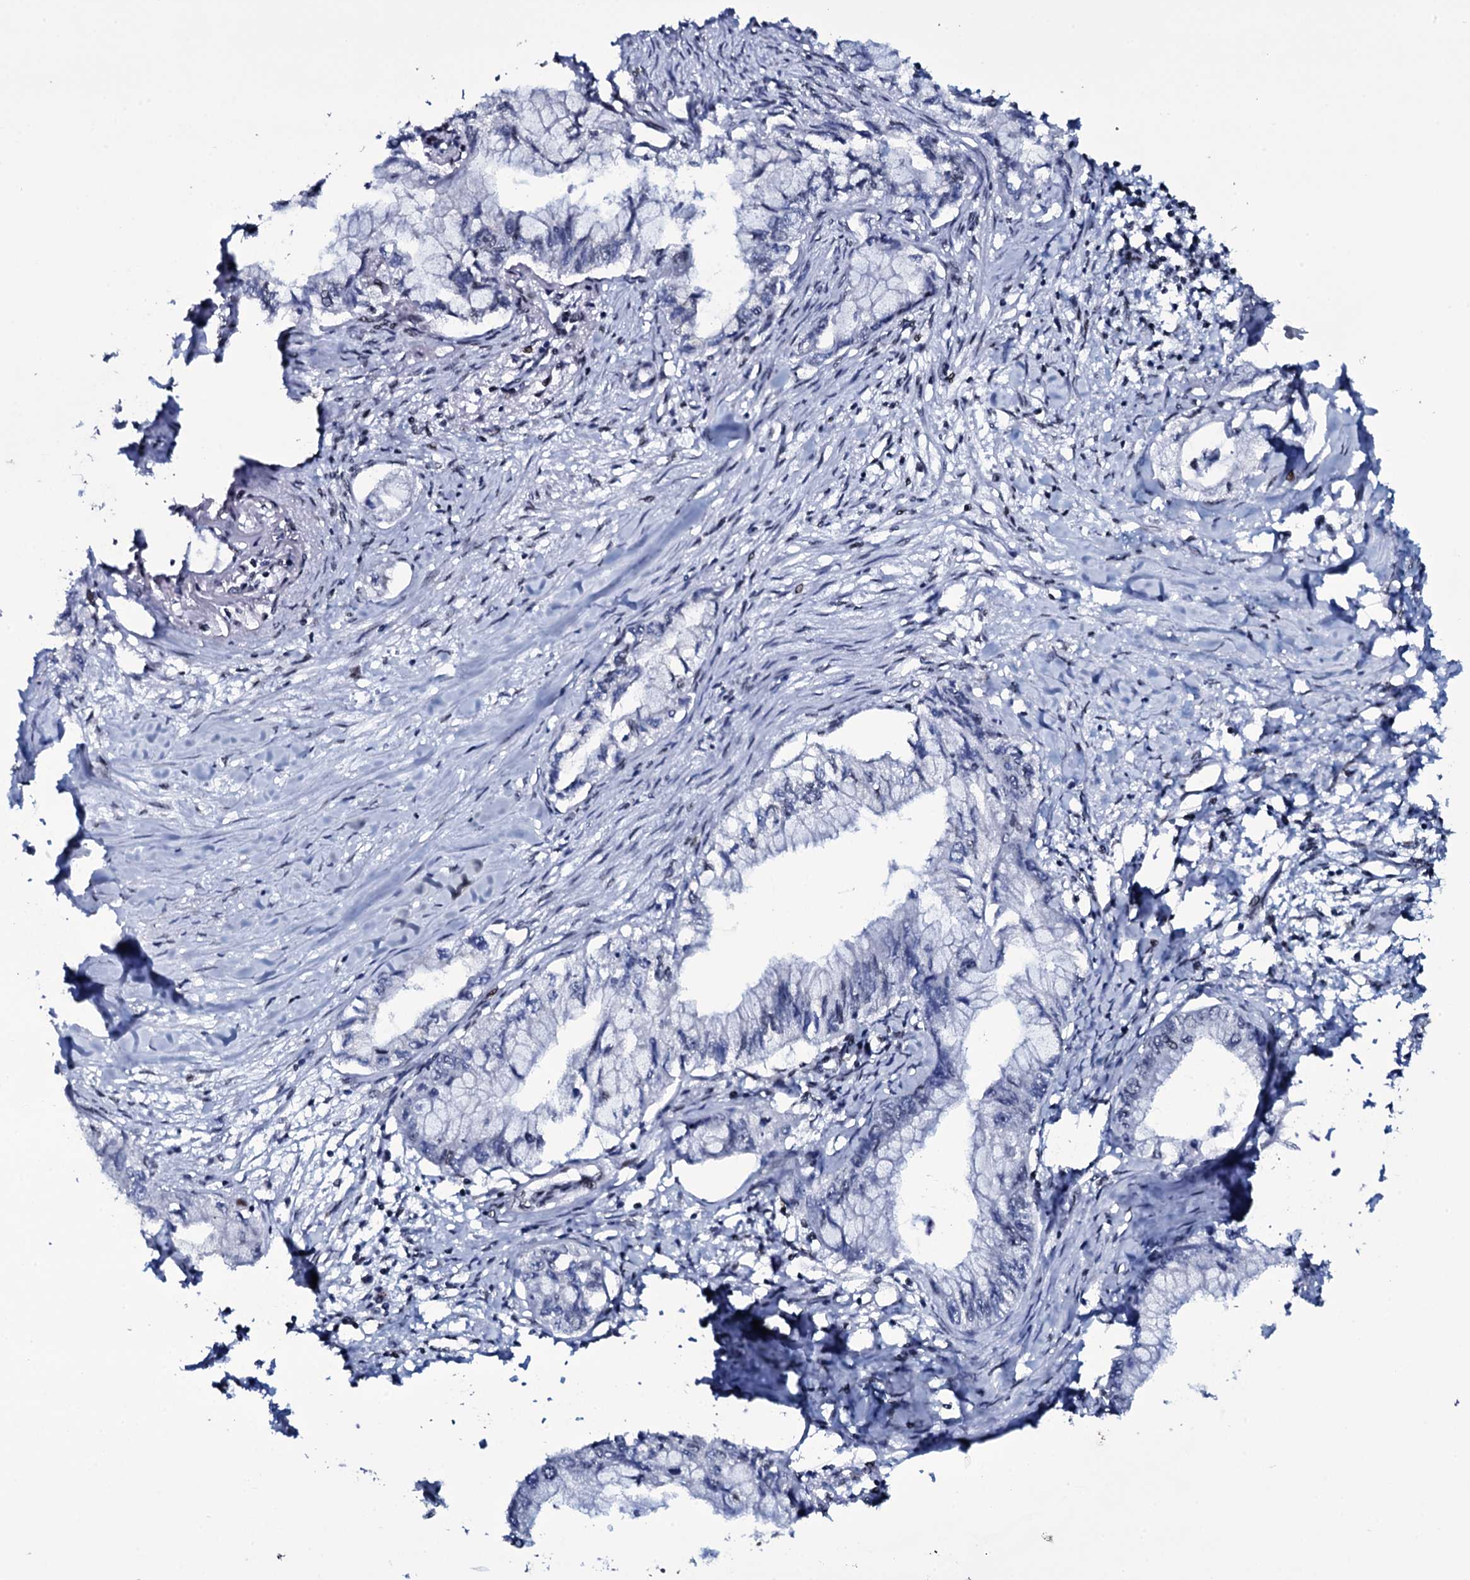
{"staining": {"intensity": "negative", "quantity": "none", "location": "none"}, "tissue": "pancreatic cancer", "cell_type": "Tumor cells", "image_type": "cancer", "snomed": [{"axis": "morphology", "description": "Adenocarcinoma, NOS"}, {"axis": "topography", "description": "Pancreas"}], "caption": "Immunohistochemistry of pancreatic adenocarcinoma displays no staining in tumor cells.", "gene": "ZMIZ2", "patient": {"sex": "male", "age": 48}}